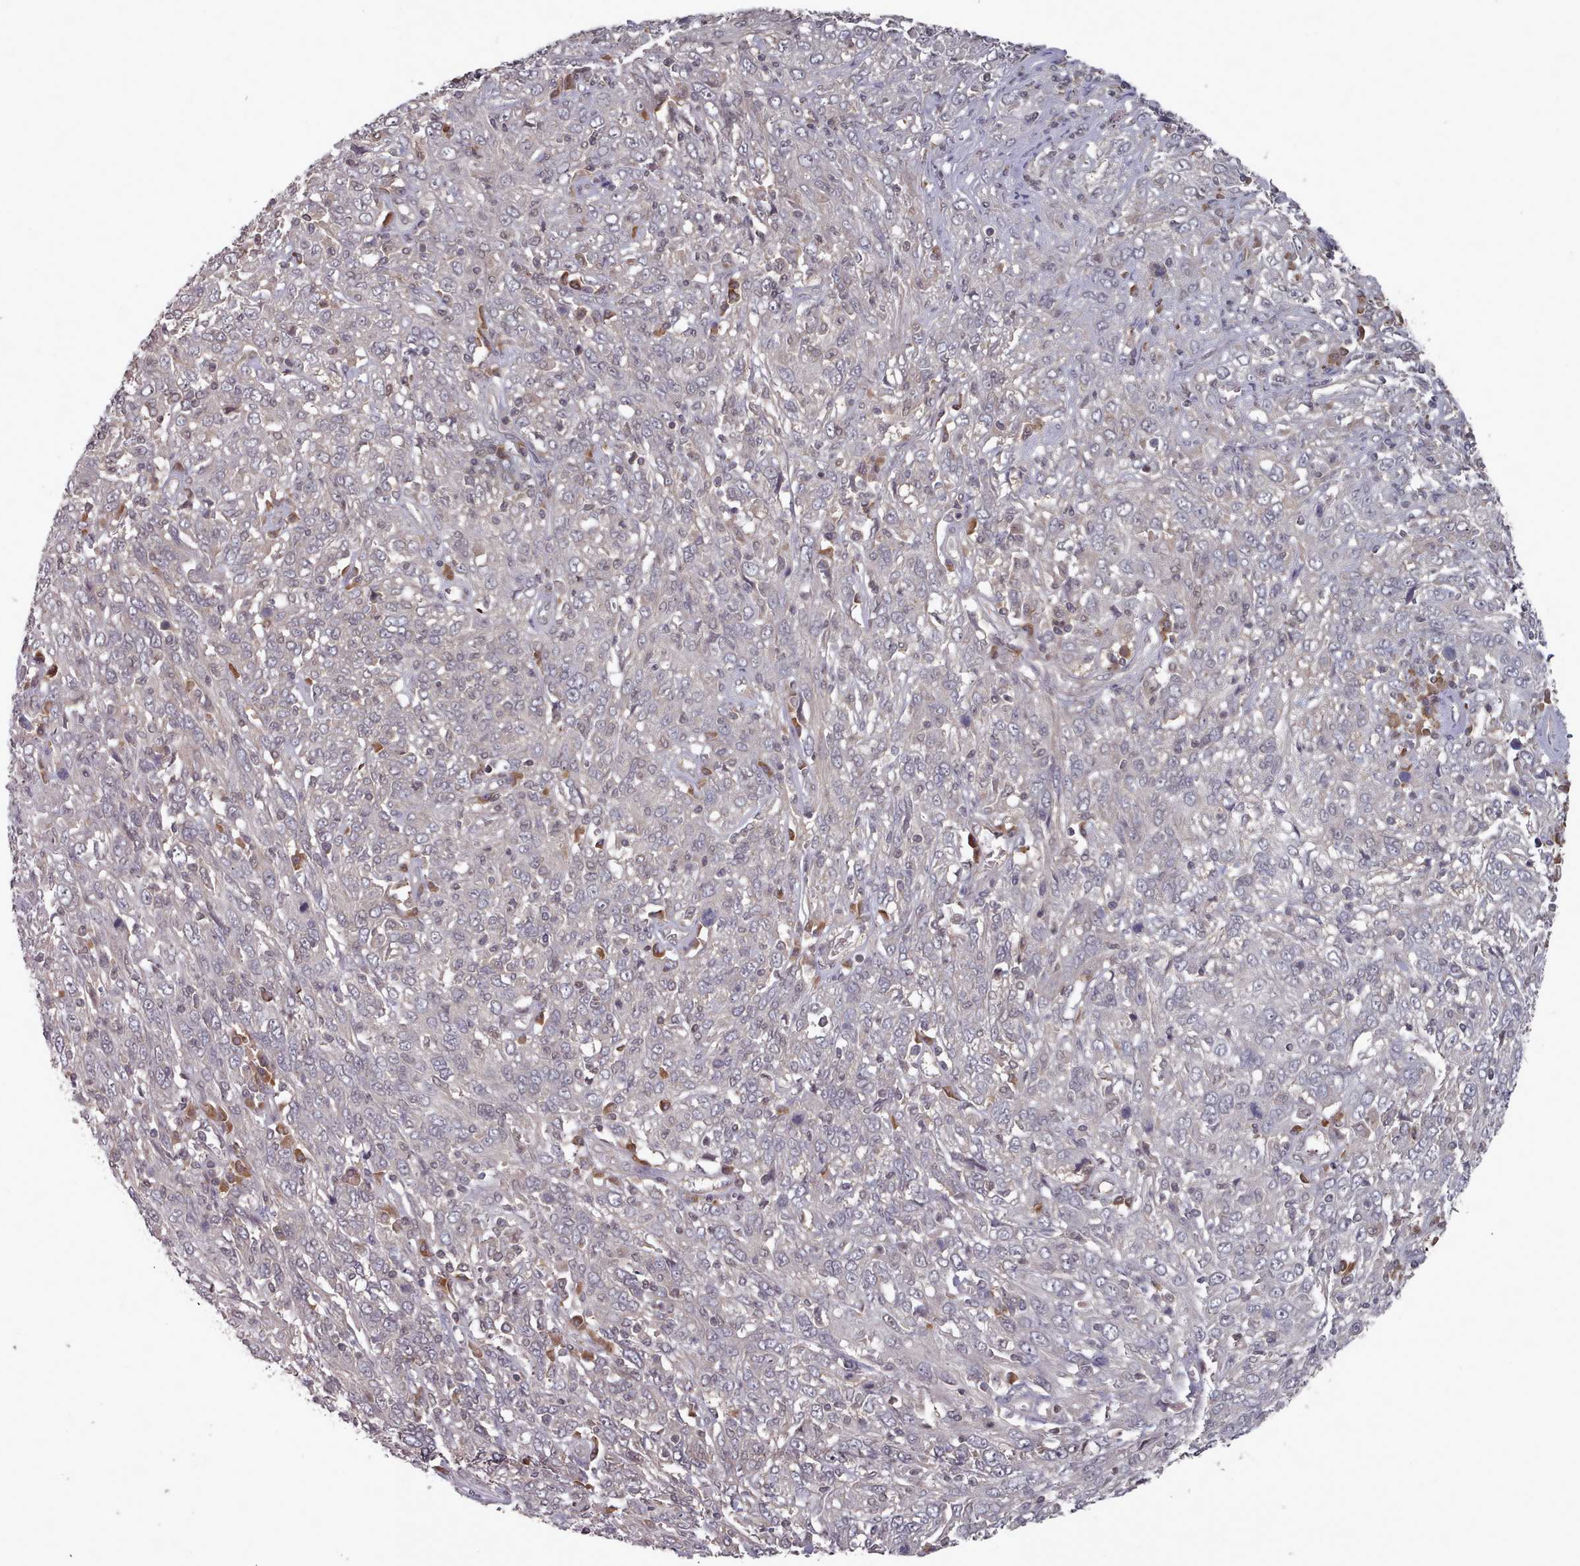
{"staining": {"intensity": "negative", "quantity": "none", "location": "none"}, "tissue": "cervical cancer", "cell_type": "Tumor cells", "image_type": "cancer", "snomed": [{"axis": "morphology", "description": "Squamous cell carcinoma, NOS"}, {"axis": "topography", "description": "Cervix"}], "caption": "The histopathology image displays no staining of tumor cells in cervical cancer (squamous cell carcinoma).", "gene": "HYAL3", "patient": {"sex": "female", "age": 46}}